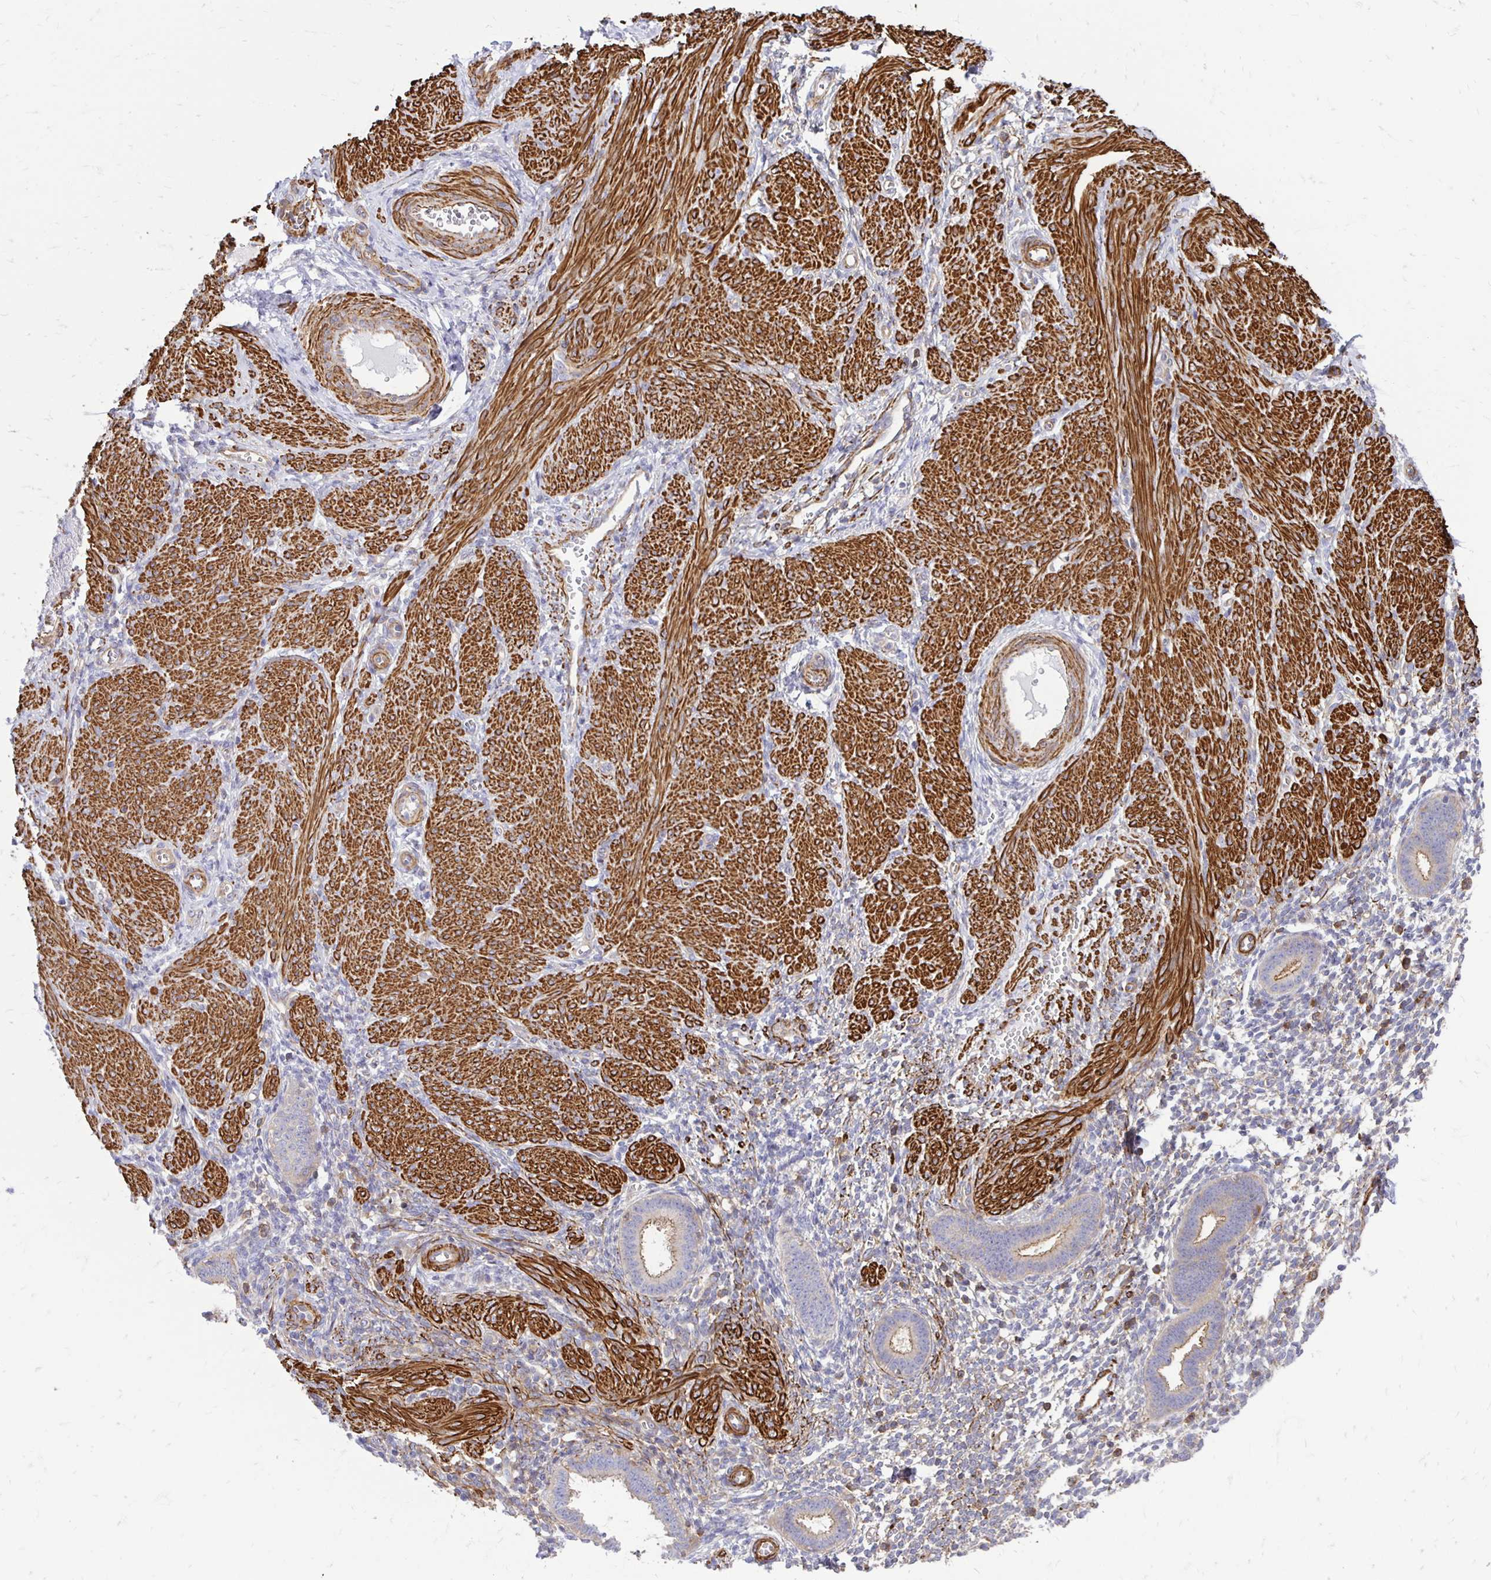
{"staining": {"intensity": "moderate", "quantity": "<25%", "location": "cytoplasmic/membranous"}, "tissue": "endometrium", "cell_type": "Cells in endometrial stroma", "image_type": "normal", "snomed": [{"axis": "morphology", "description": "Normal tissue, NOS"}, {"axis": "topography", "description": "Endometrium"}], "caption": "The histopathology image shows staining of benign endometrium, revealing moderate cytoplasmic/membranous protein positivity (brown color) within cells in endometrial stroma.", "gene": "CTPS1", "patient": {"sex": "female", "age": 36}}